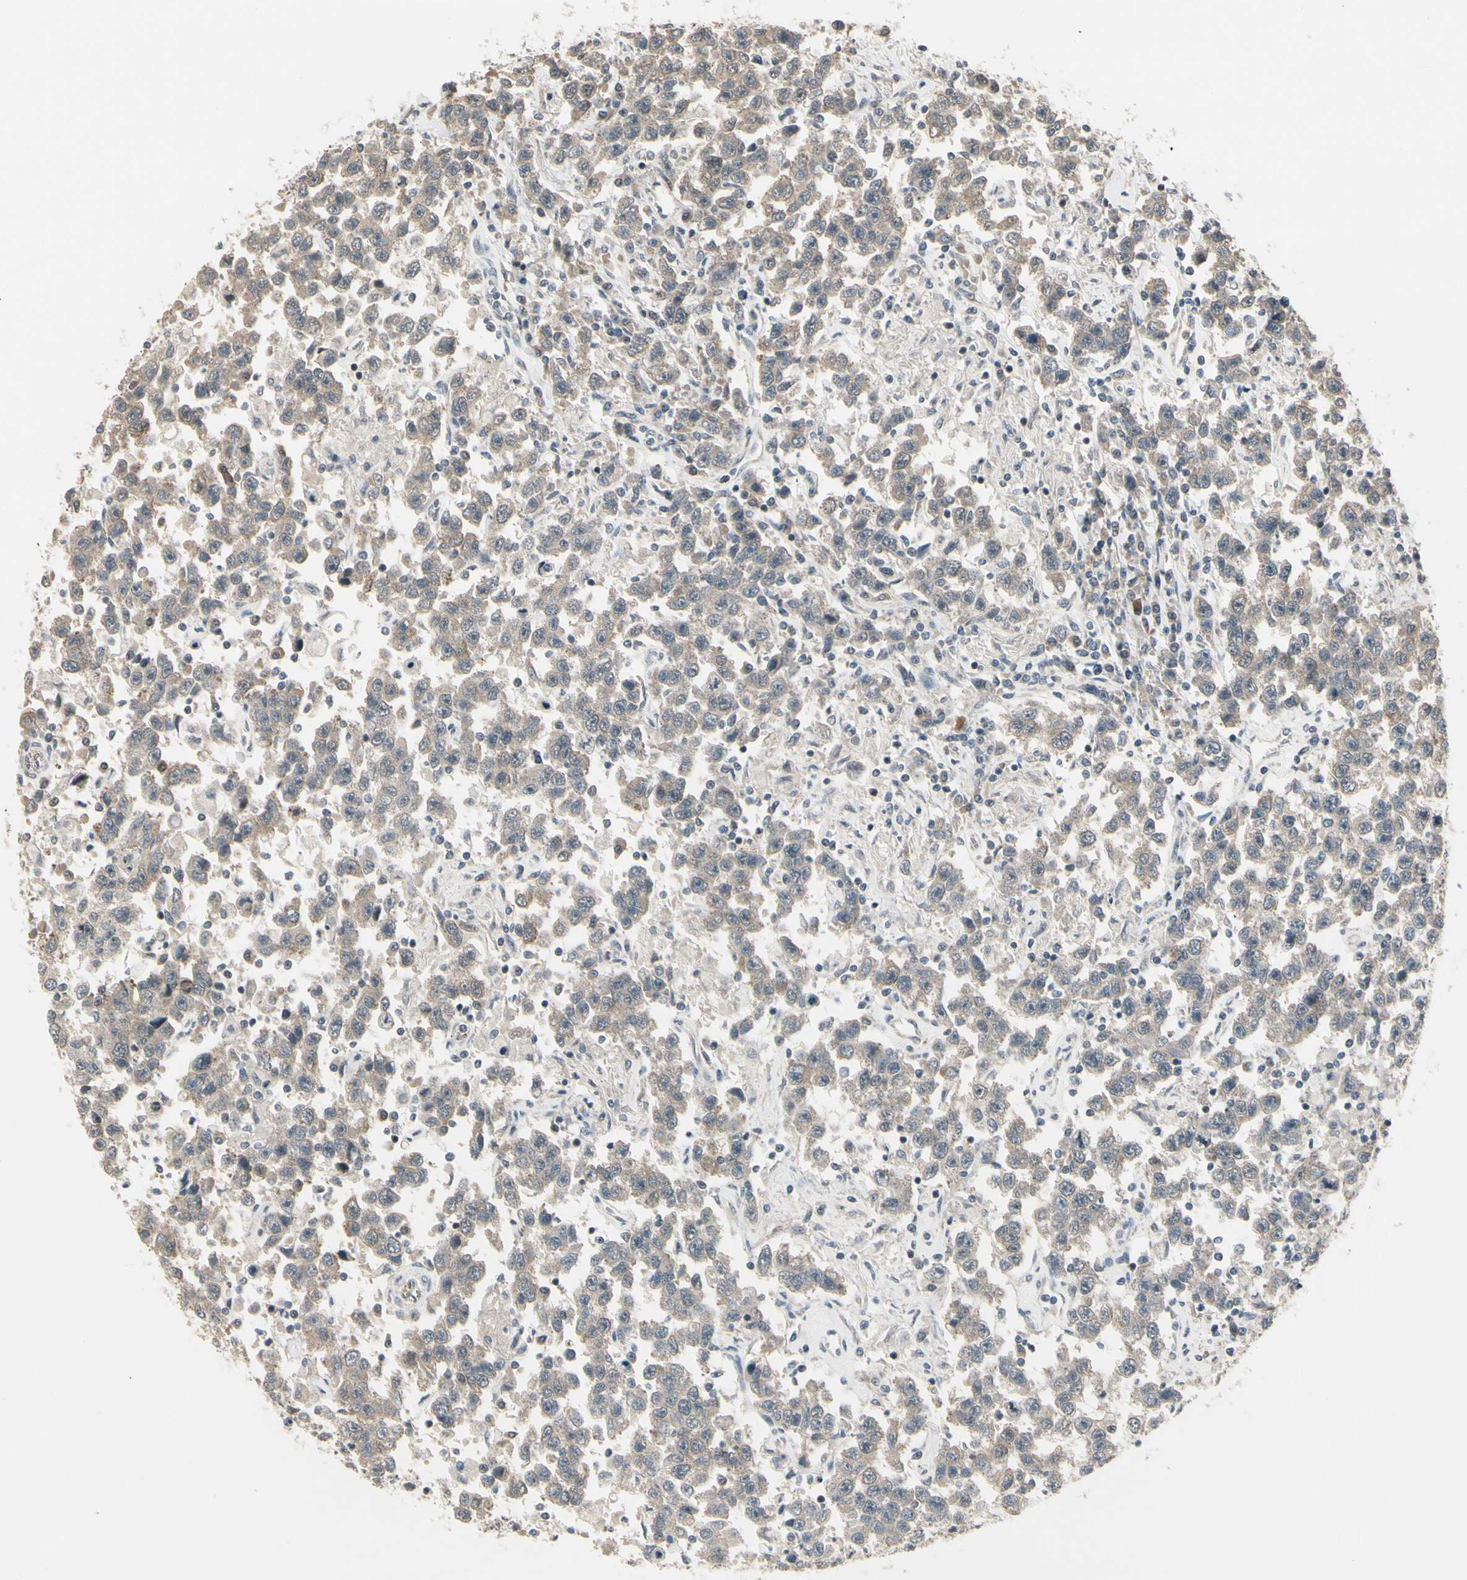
{"staining": {"intensity": "weak", "quantity": ">75%", "location": "cytoplasmic/membranous"}, "tissue": "testis cancer", "cell_type": "Tumor cells", "image_type": "cancer", "snomed": [{"axis": "morphology", "description": "Seminoma, NOS"}, {"axis": "topography", "description": "Testis"}], "caption": "DAB immunohistochemical staining of human testis cancer (seminoma) shows weak cytoplasmic/membranous protein expression in about >75% of tumor cells.", "gene": "SVBP", "patient": {"sex": "male", "age": 41}}